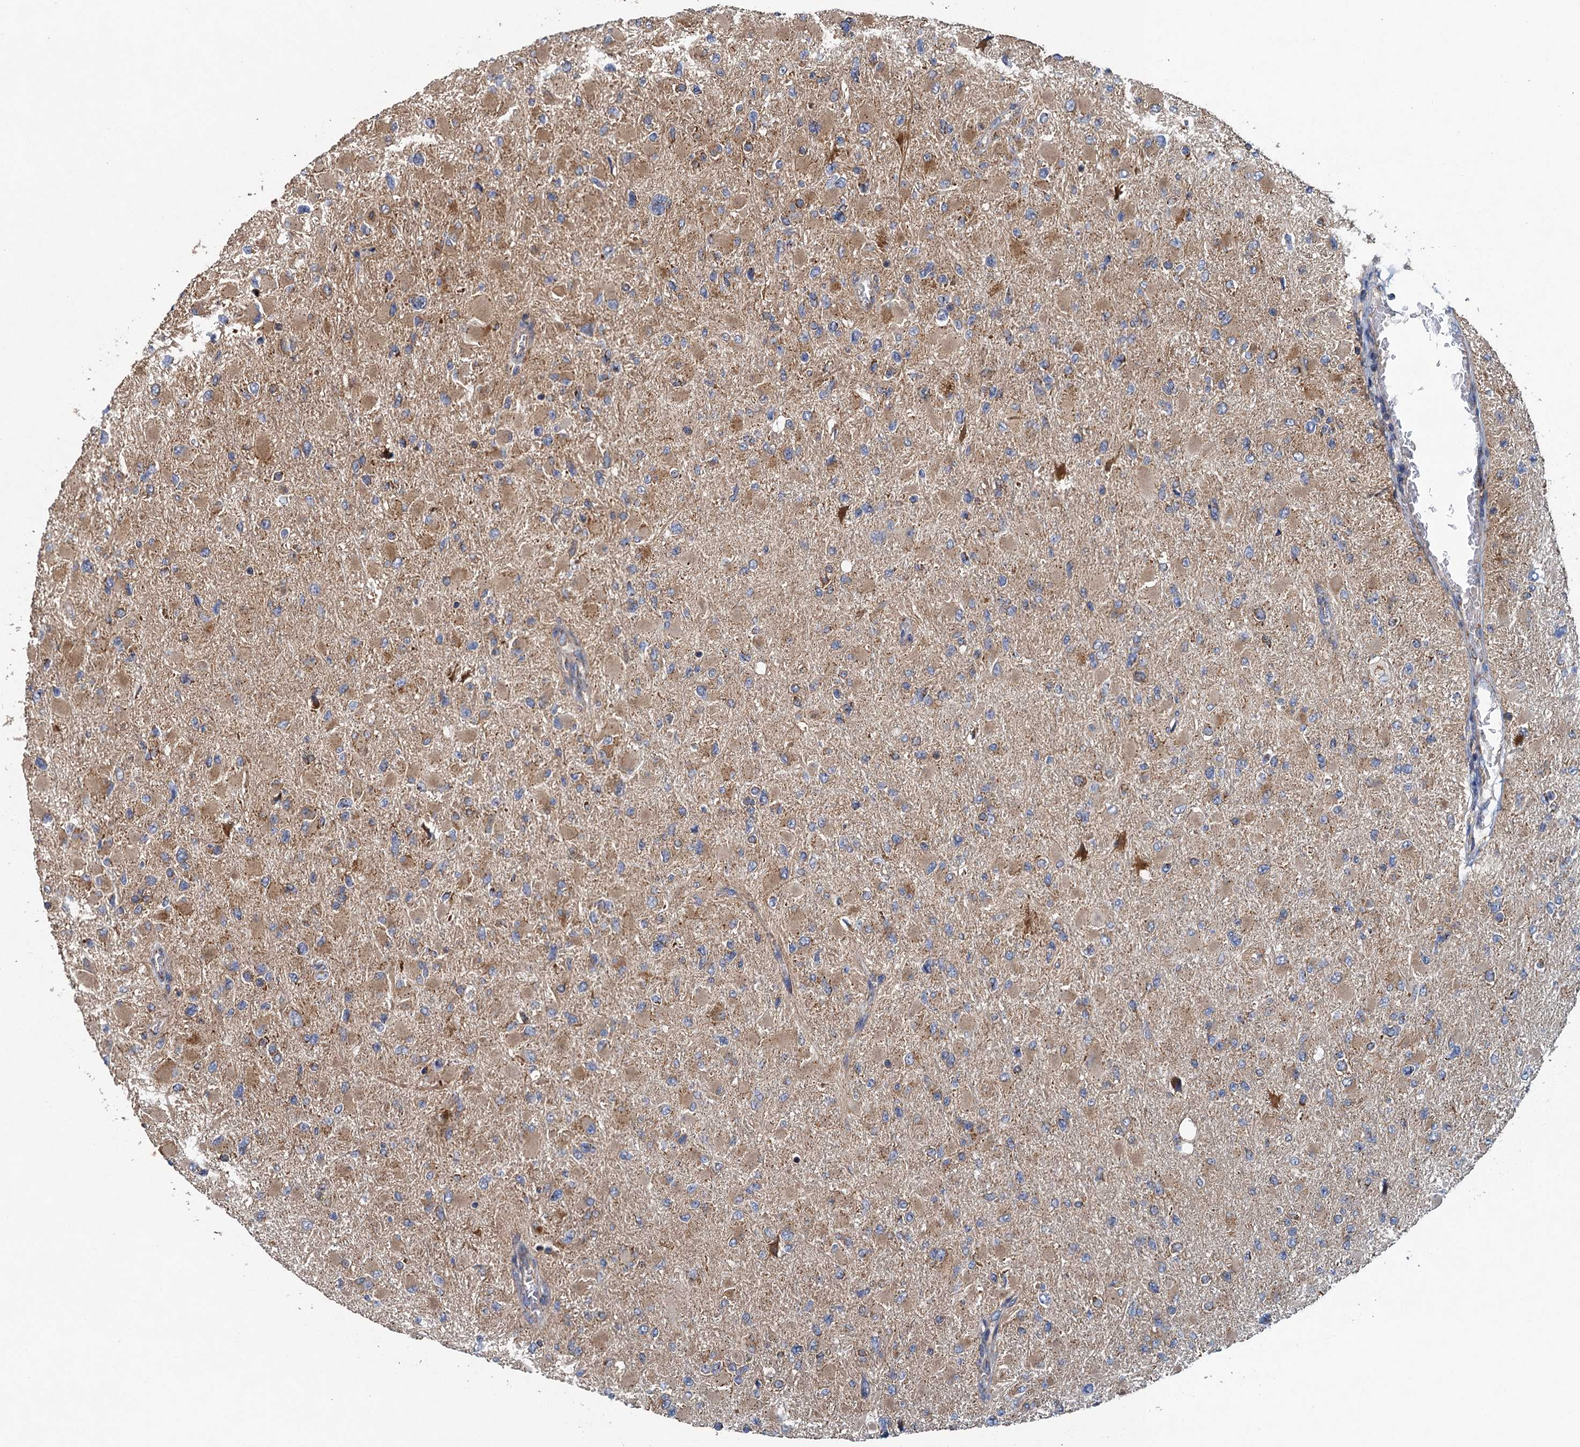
{"staining": {"intensity": "moderate", "quantity": "25%-75%", "location": "cytoplasmic/membranous"}, "tissue": "glioma", "cell_type": "Tumor cells", "image_type": "cancer", "snomed": [{"axis": "morphology", "description": "Glioma, malignant, High grade"}, {"axis": "topography", "description": "Cerebral cortex"}], "caption": "Immunohistochemistry (IHC) (DAB) staining of malignant high-grade glioma shows moderate cytoplasmic/membranous protein staining in about 25%-75% of tumor cells. (brown staining indicates protein expression, while blue staining denotes nuclei).", "gene": "BCS1L", "patient": {"sex": "female", "age": 36}}